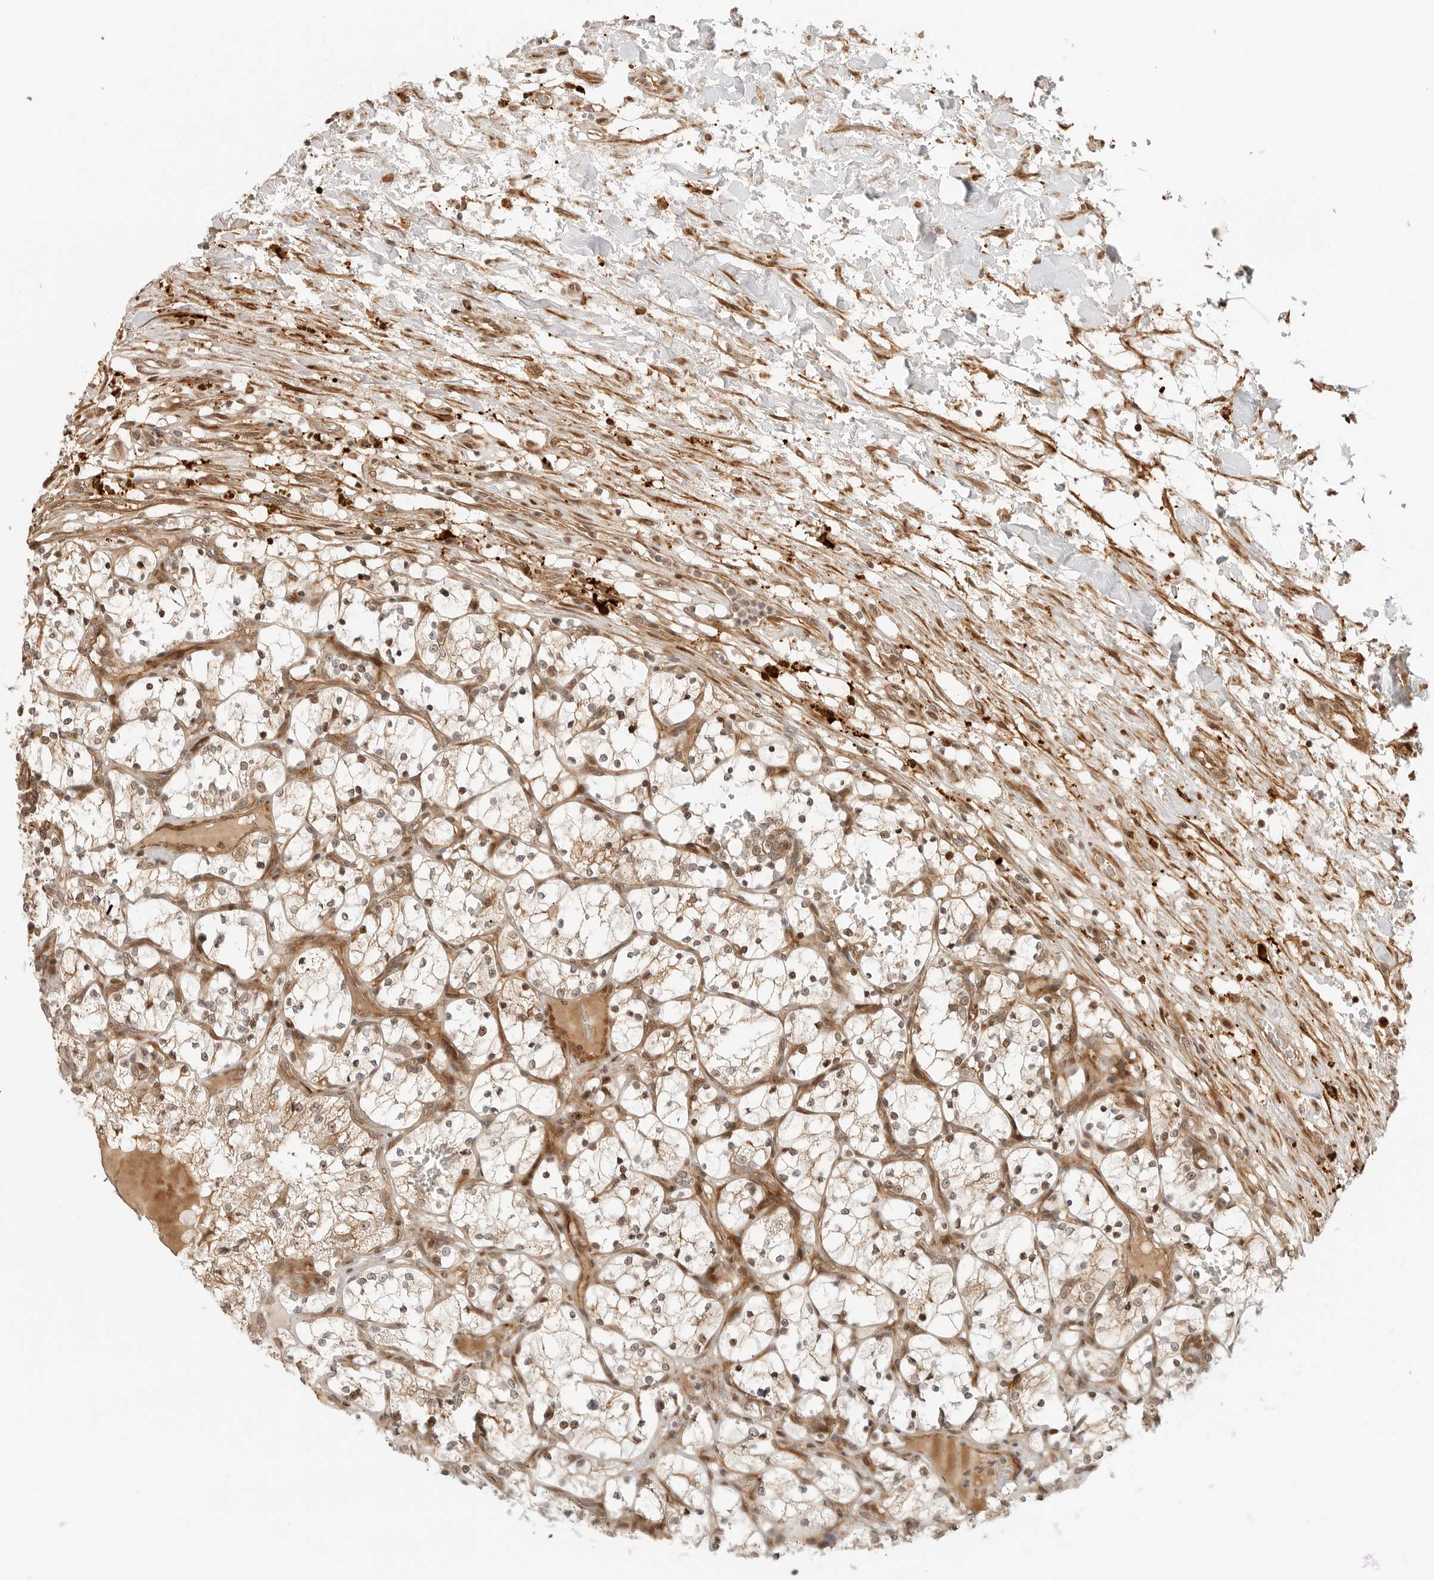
{"staining": {"intensity": "moderate", "quantity": "25%-75%", "location": "cytoplasmic/membranous,nuclear"}, "tissue": "renal cancer", "cell_type": "Tumor cells", "image_type": "cancer", "snomed": [{"axis": "morphology", "description": "Adenocarcinoma, NOS"}, {"axis": "topography", "description": "Kidney"}], "caption": "Protein staining exhibits moderate cytoplasmic/membranous and nuclear staining in approximately 25%-75% of tumor cells in adenocarcinoma (renal). Using DAB (3,3'-diaminobenzidine) (brown) and hematoxylin (blue) stains, captured at high magnification using brightfield microscopy.", "gene": "GEM", "patient": {"sex": "female", "age": 69}}